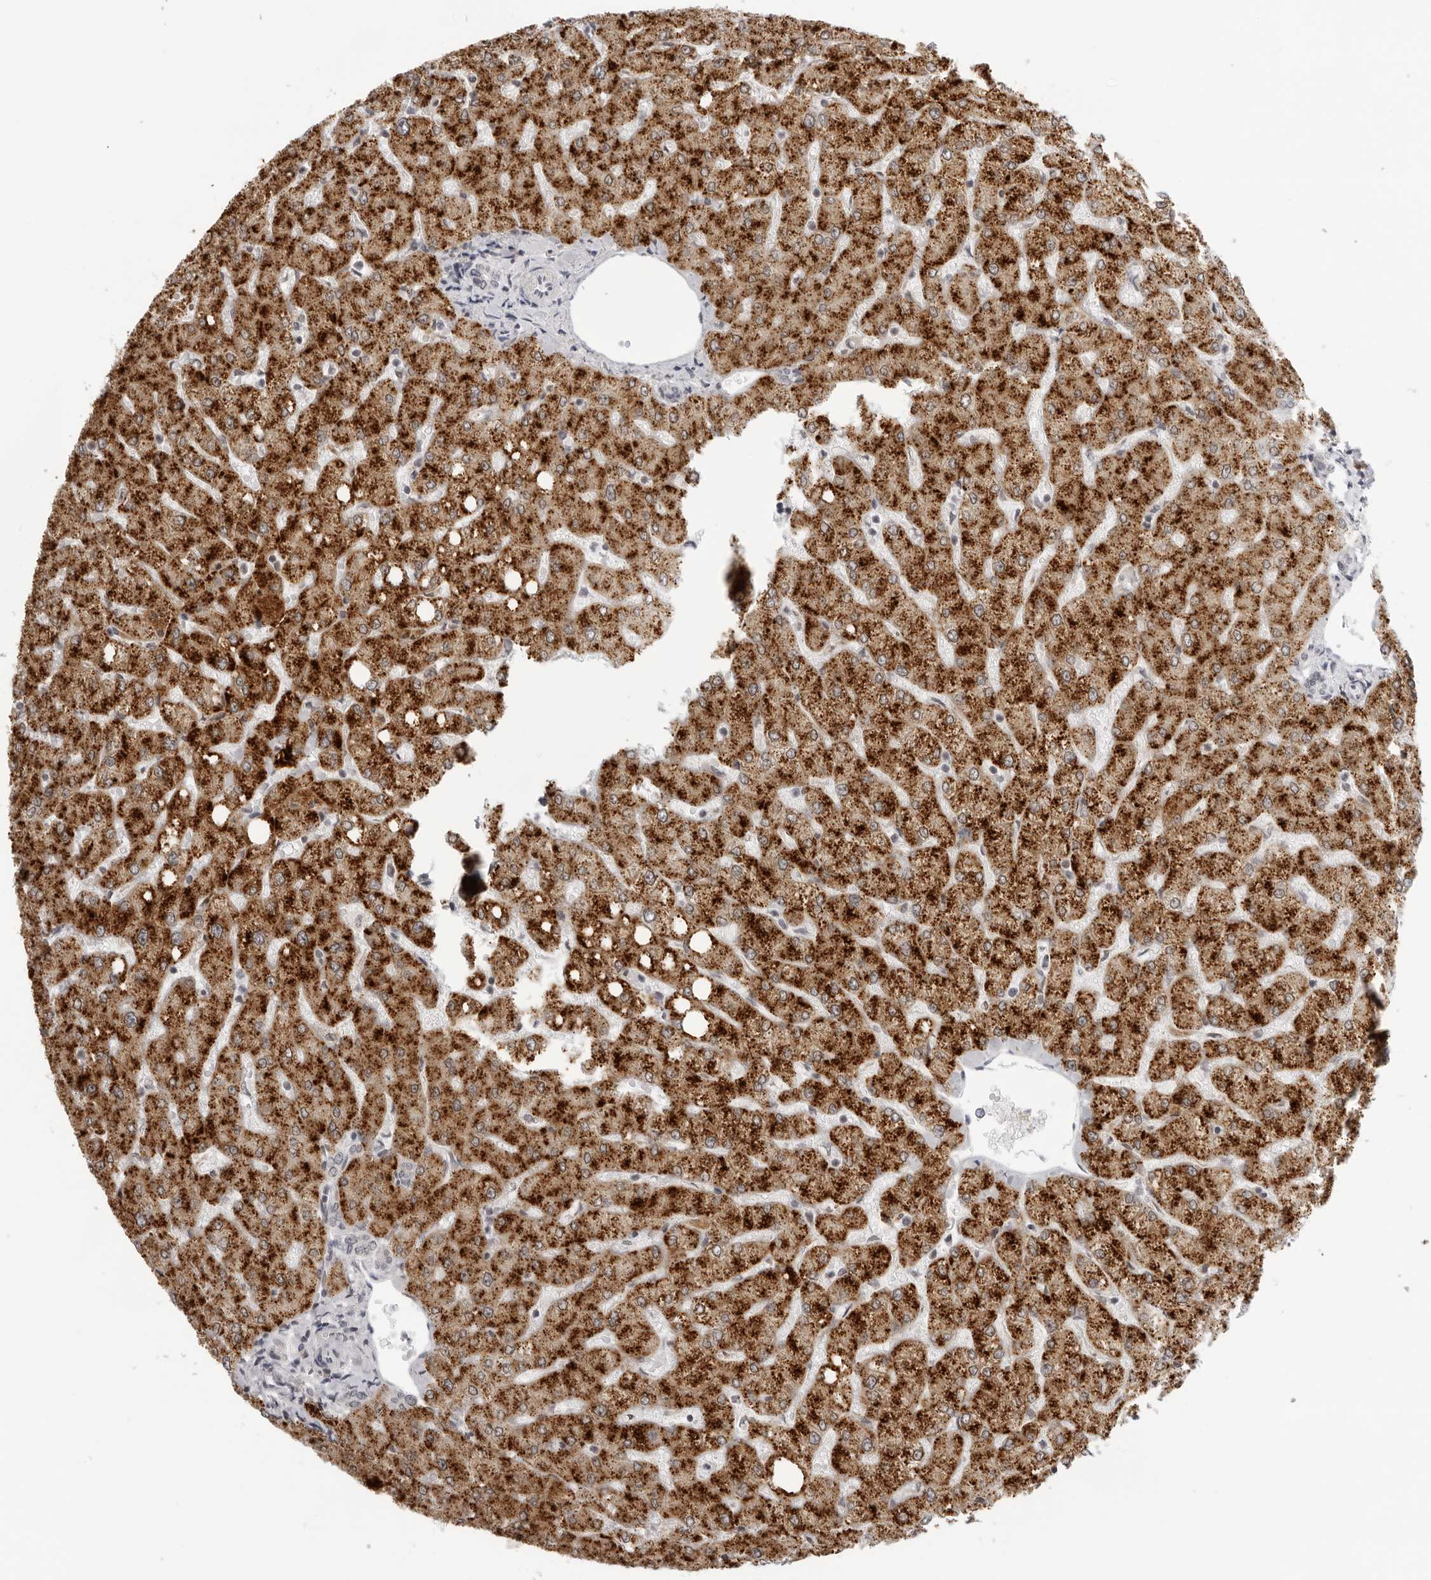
{"staining": {"intensity": "negative", "quantity": "none", "location": "none"}, "tissue": "liver", "cell_type": "Cholangiocytes", "image_type": "normal", "snomed": [{"axis": "morphology", "description": "Normal tissue, NOS"}, {"axis": "topography", "description": "Liver"}], "caption": "IHC histopathology image of benign liver: human liver stained with DAB (3,3'-diaminobenzidine) demonstrates no significant protein staining in cholangiocytes.", "gene": "ACP6", "patient": {"sex": "female", "age": 54}}